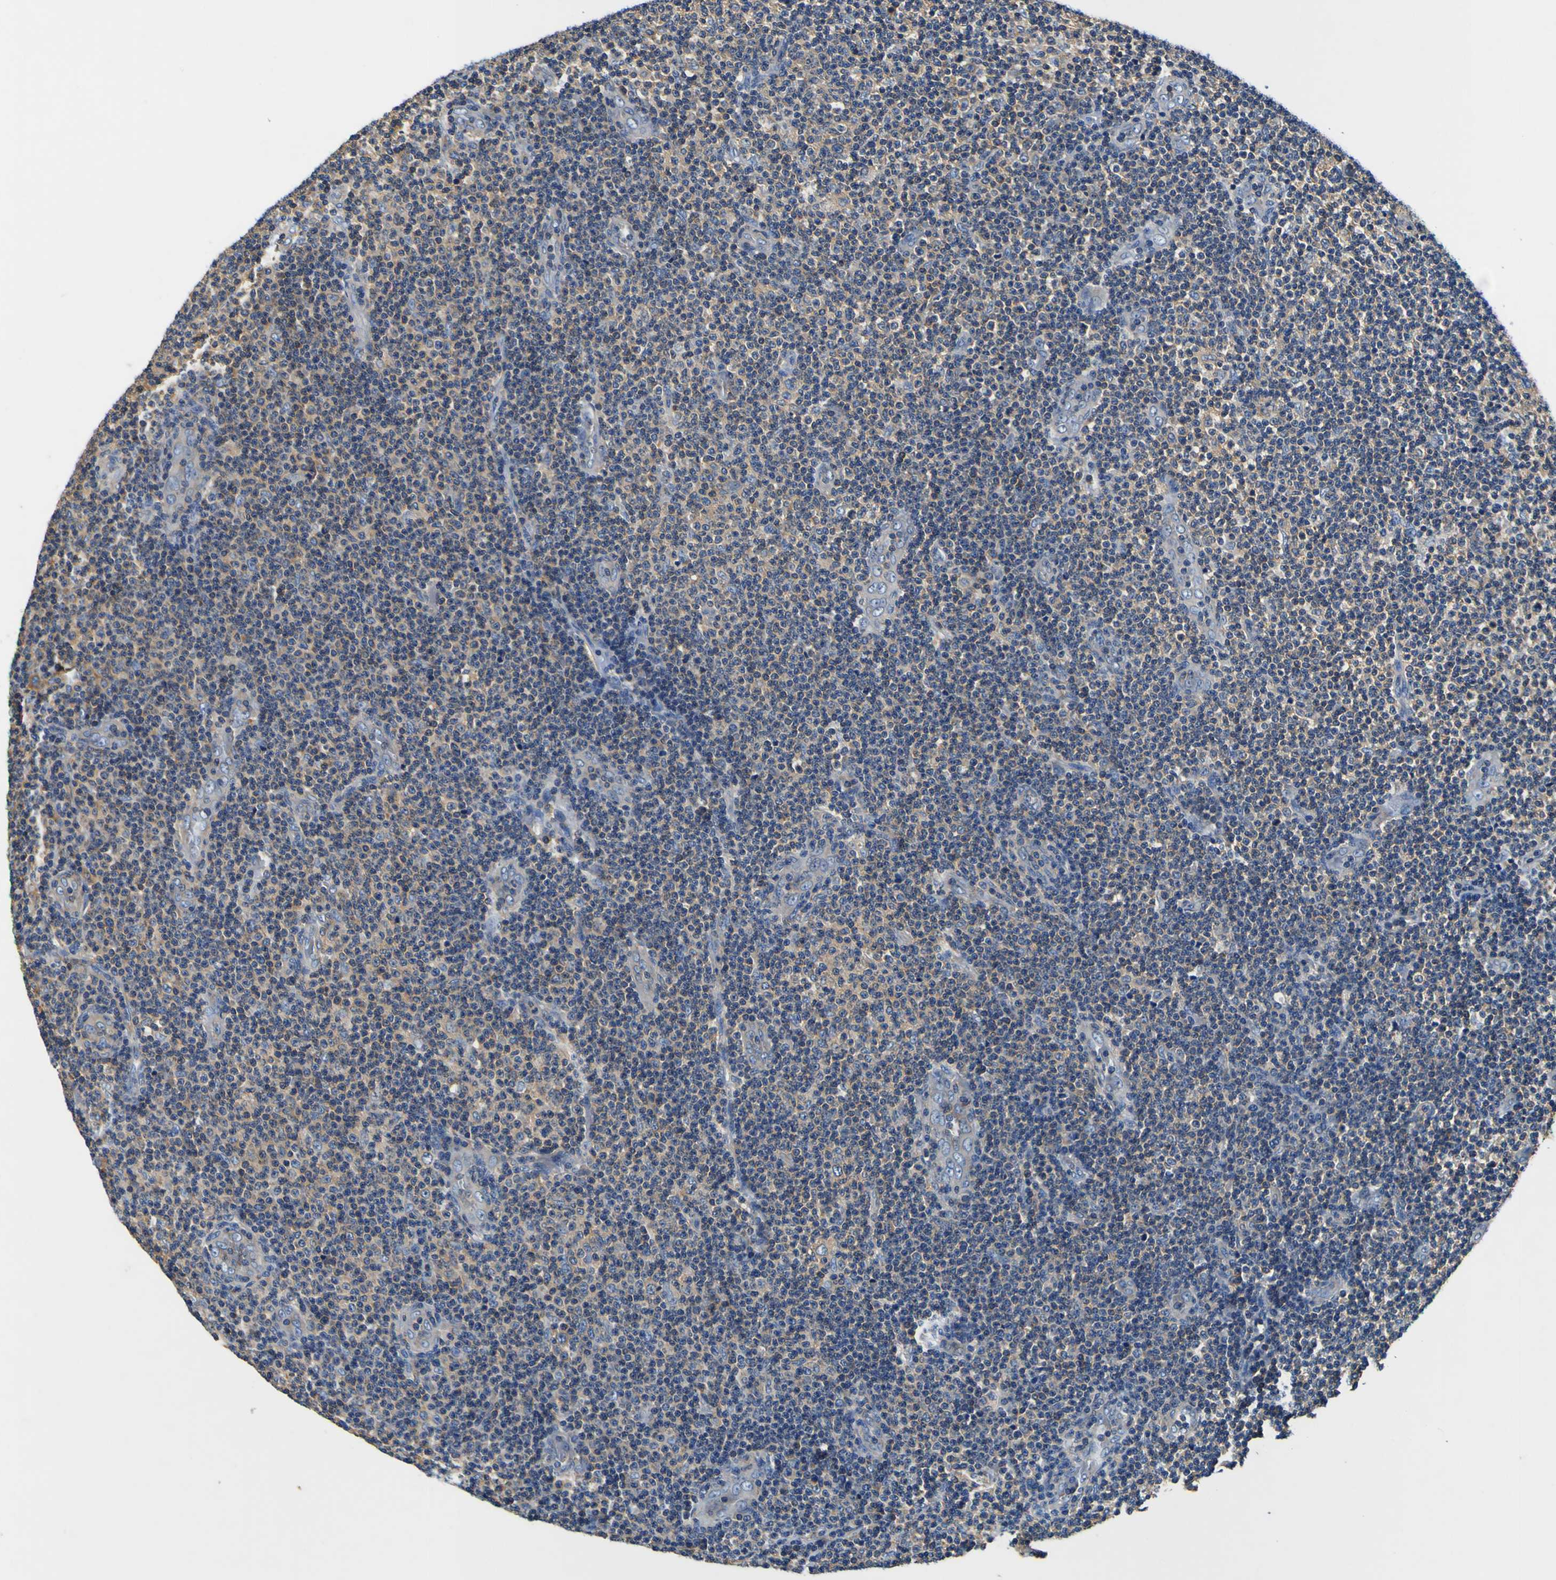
{"staining": {"intensity": "weak", "quantity": ">75%", "location": "cytoplasmic/membranous"}, "tissue": "lymphoma", "cell_type": "Tumor cells", "image_type": "cancer", "snomed": [{"axis": "morphology", "description": "Malignant lymphoma, non-Hodgkin's type, Low grade"}, {"axis": "topography", "description": "Lymph node"}], "caption": "Immunohistochemical staining of human lymphoma reveals low levels of weak cytoplasmic/membranous protein staining in about >75% of tumor cells. Using DAB (brown) and hematoxylin (blue) stains, captured at high magnification using brightfield microscopy.", "gene": "CNR2", "patient": {"sex": "male", "age": 83}}